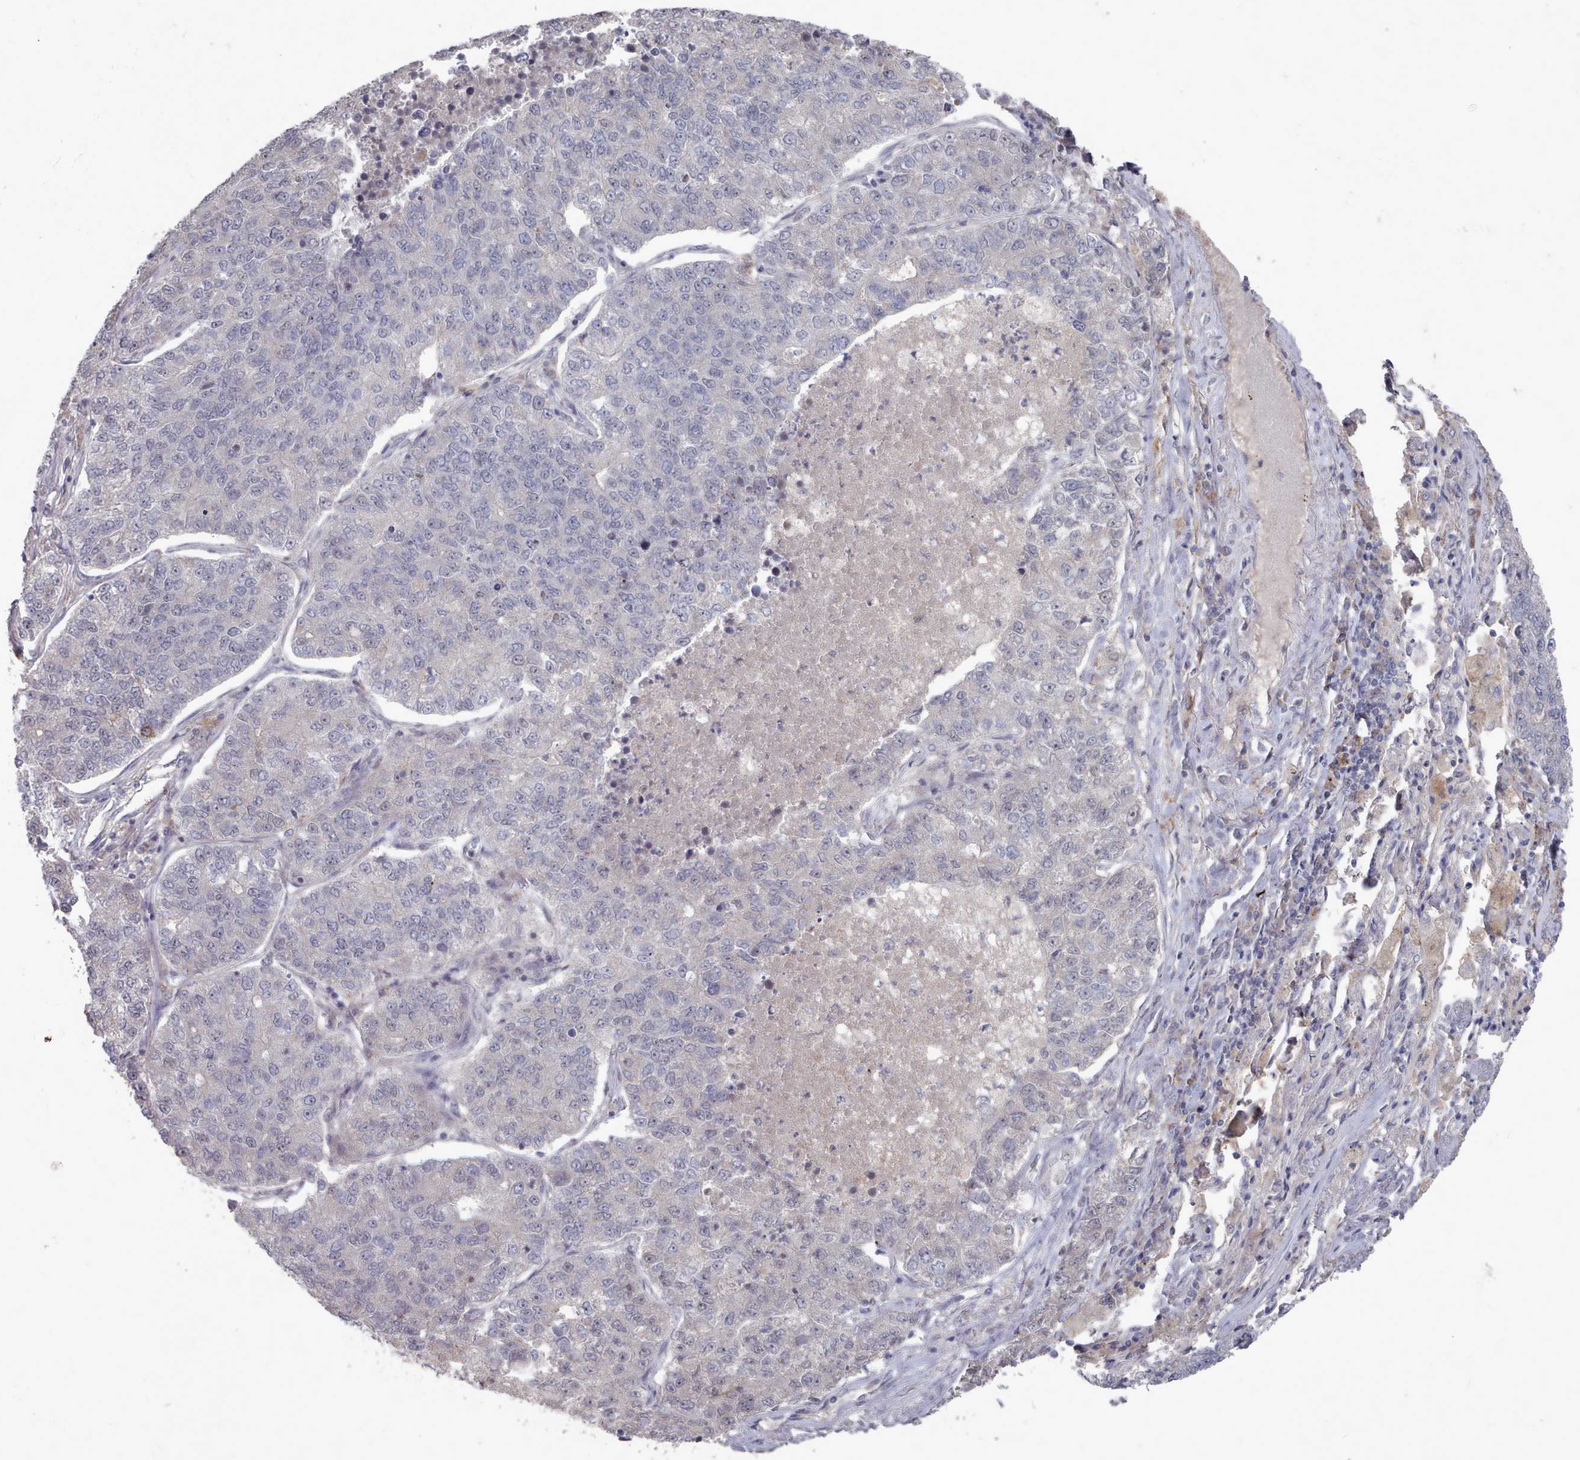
{"staining": {"intensity": "negative", "quantity": "none", "location": "none"}, "tissue": "lung cancer", "cell_type": "Tumor cells", "image_type": "cancer", "snomed": [{"axis": "morphology", "description": "Adenocarcinoma, NOS"}, {"axis": "topography", "description": "Lung"}], "caption": "A photomicrograph of lung cancer (adenocarcinoma) stained for a protein exhibits no brown staining in tumor cells.", "gene": "COL8A2", "patient": {"sex": "male", "age": 49}}